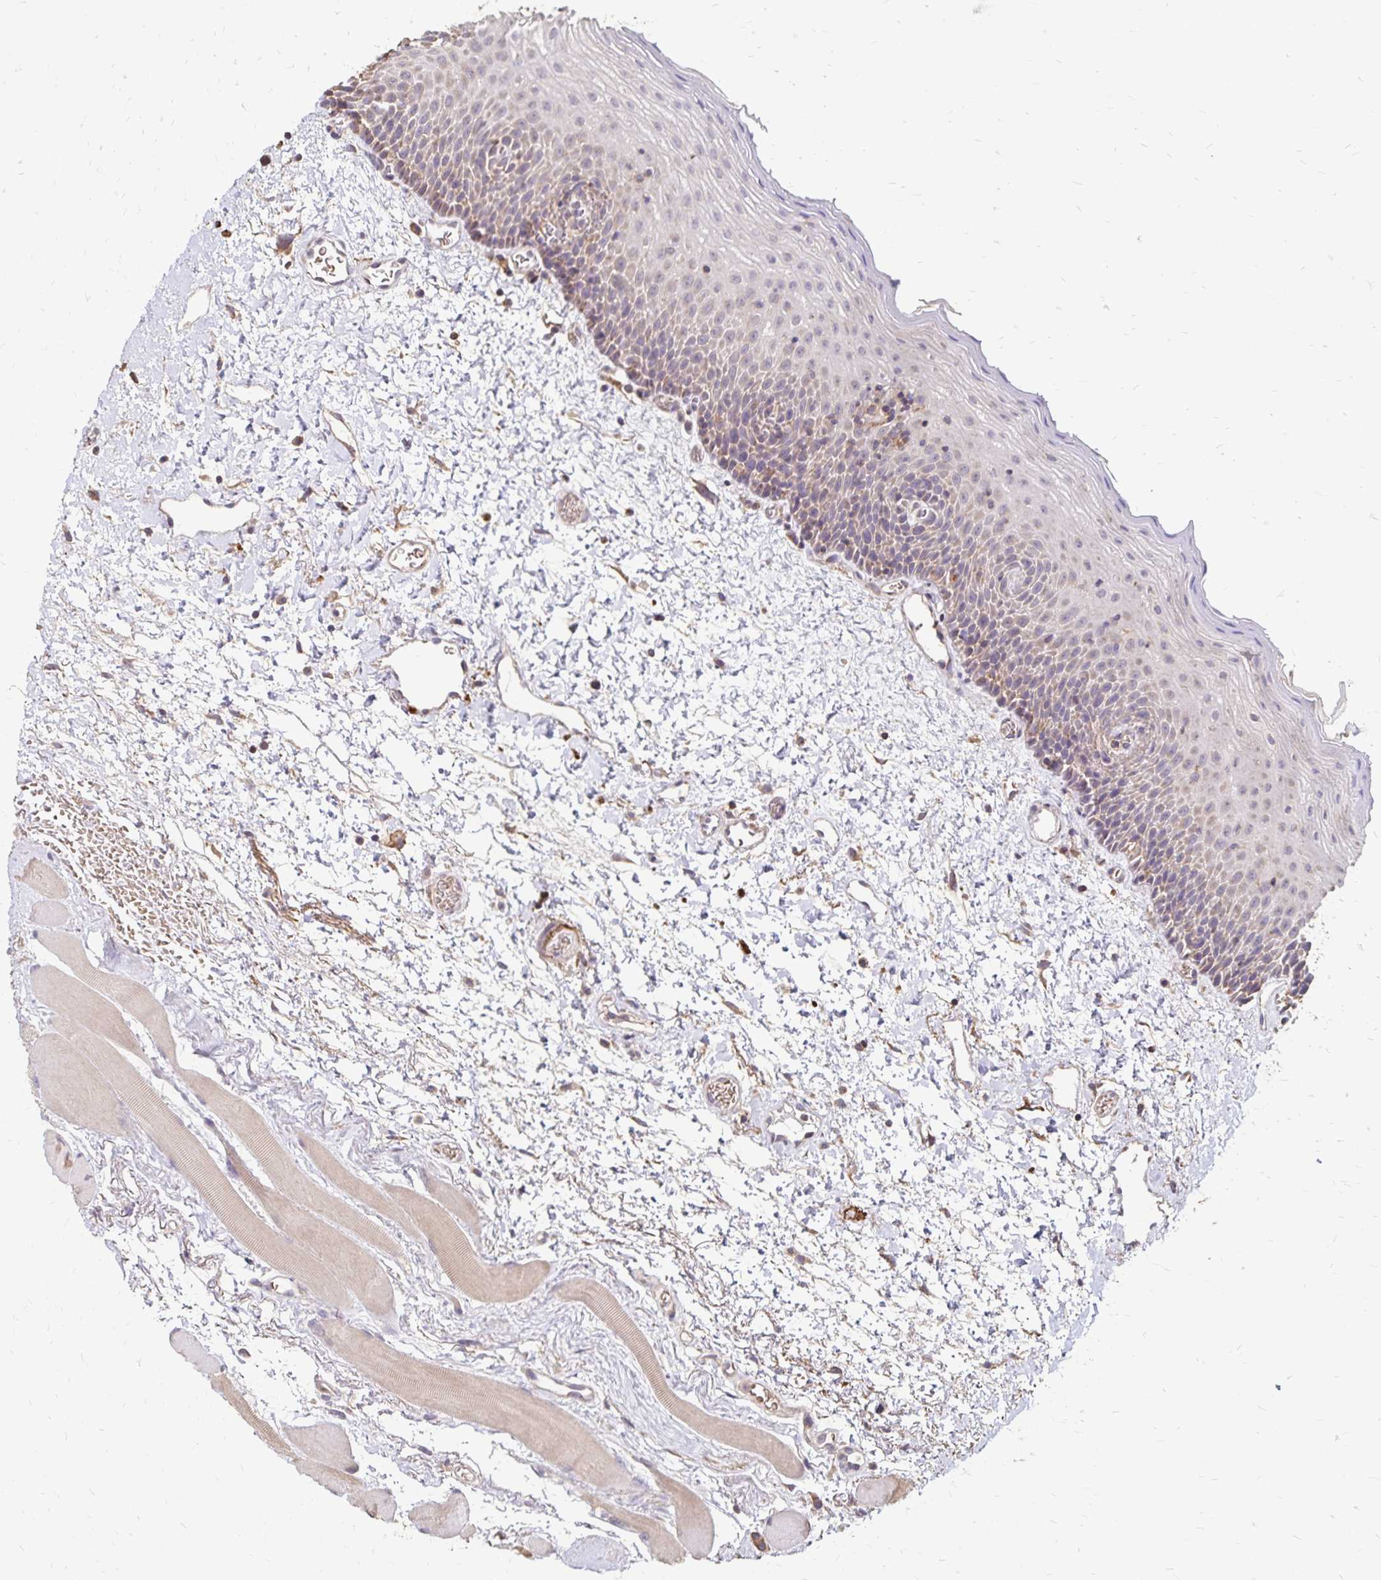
{"staining": {"intensity": "weak", "quantity": "<25%", "location": "cytoplasmic/membranous"}, "tissue": "oral mucosa", "cell_type": "Squamous epithelial cells", "image_type": "normal", "snomed": [{"axis": "morphology", "description": "Normal tissue, NOS"}, {"axis": "topography", "description": "Oral tissue"}], "caption": "This is an immunohistochemistry micrograph of normal human oral mucosa. There is no expression in squamous epithelial cells.", "gene": "EMC10", "patient": {"sex": "female", "age": 82}}